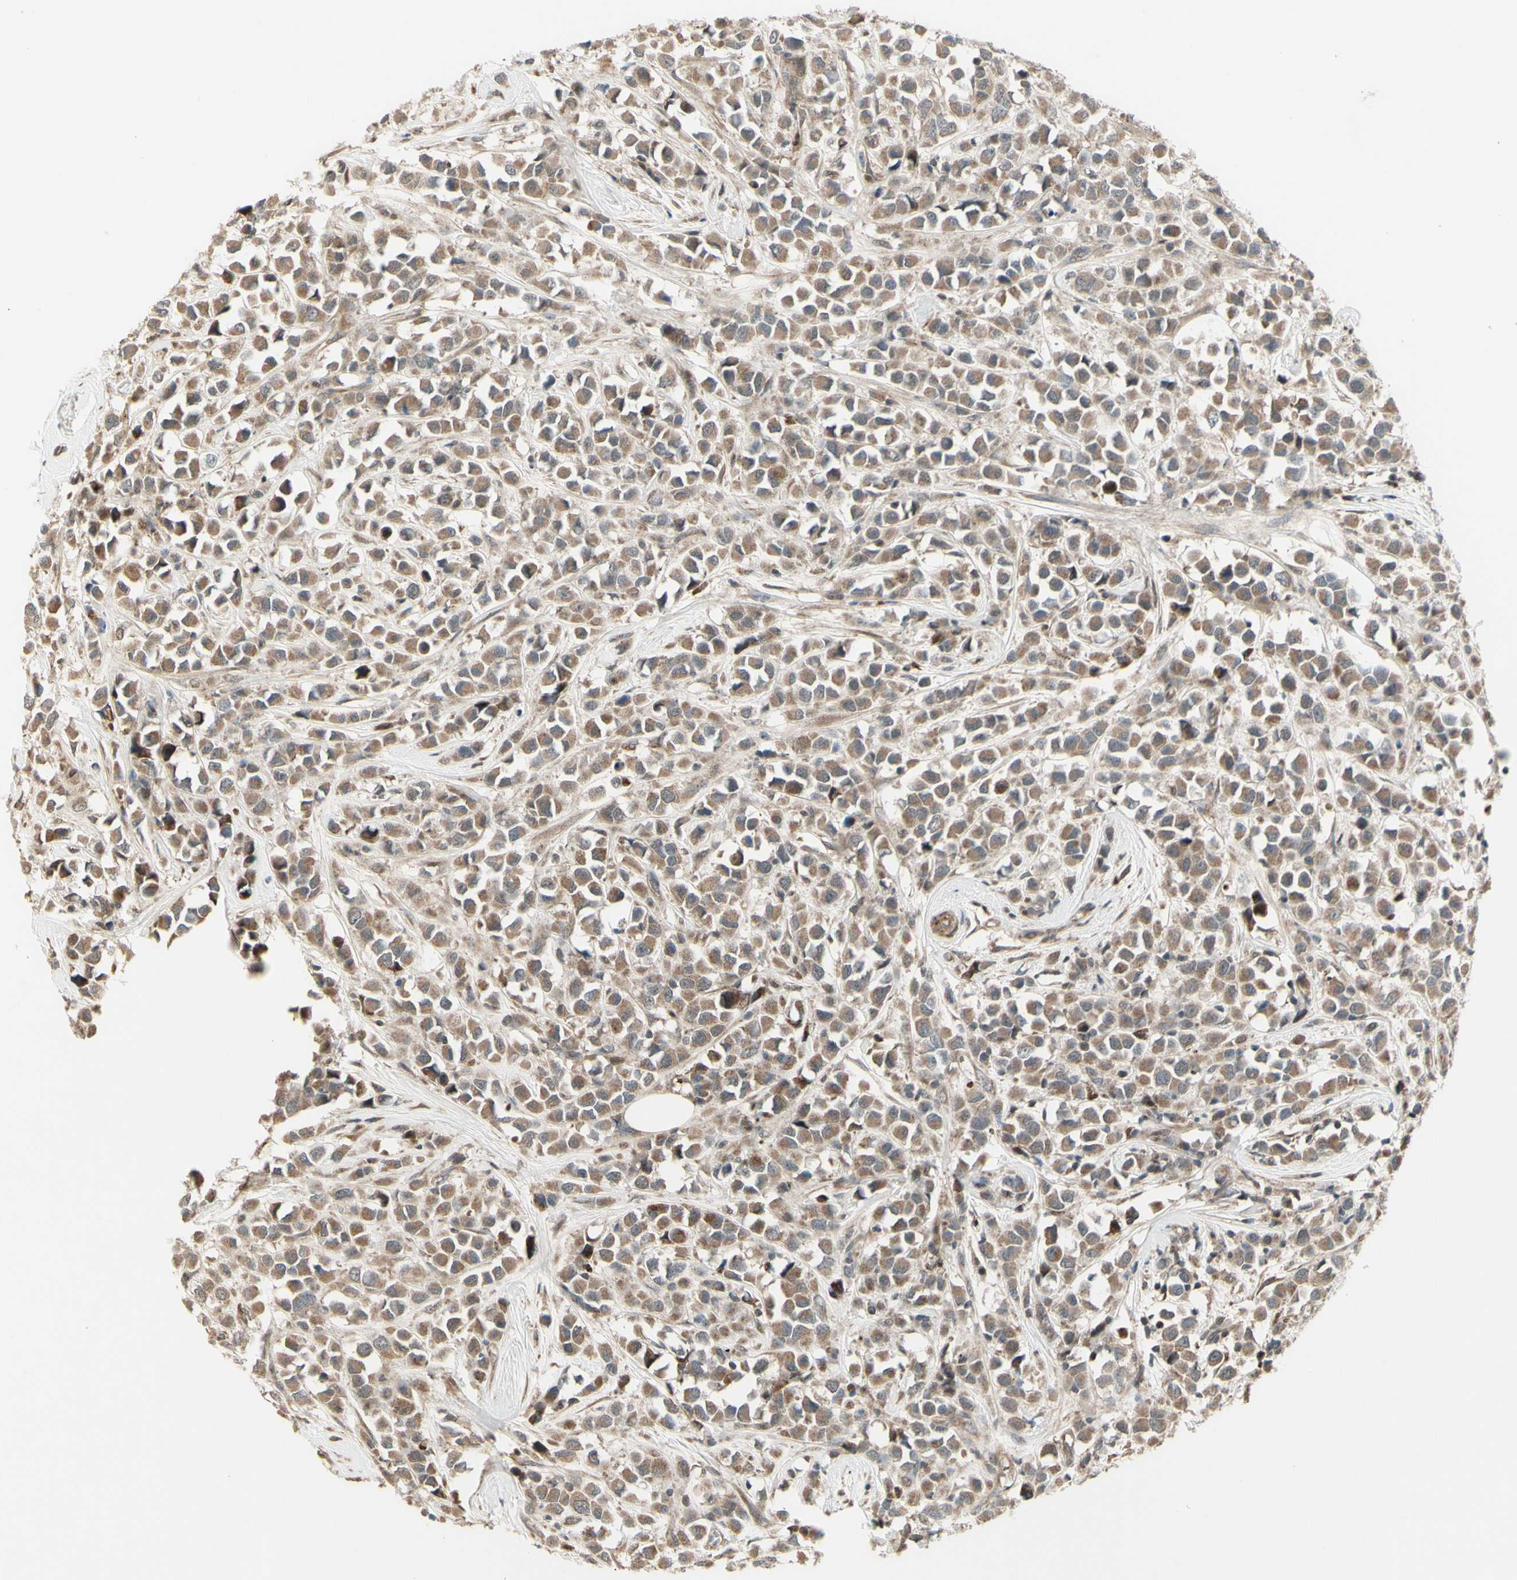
{"staining": {"intensity": "moderate", "quantity": ">75%", "location": "cytoplasmic/membranous"}, "tissue": "breast cancer", "cell_type": "Tumor cells", "image_type": "cancer", "snomed": [{"axis": "morphology", "description": "Duct carcinoma"}, {"axis": "topography", "description": "Breast"}], "caption": "Immunohistochemistry (IHC) histopathology image of human breast intraductal carcinoma stained for a protein (brown), which reveals medium levels of moderate cytoplasmic/membranous staining in about >75% of tumor cells.", "gene": "OSTM1", "patient": {"sex": "female", "age": 61}}